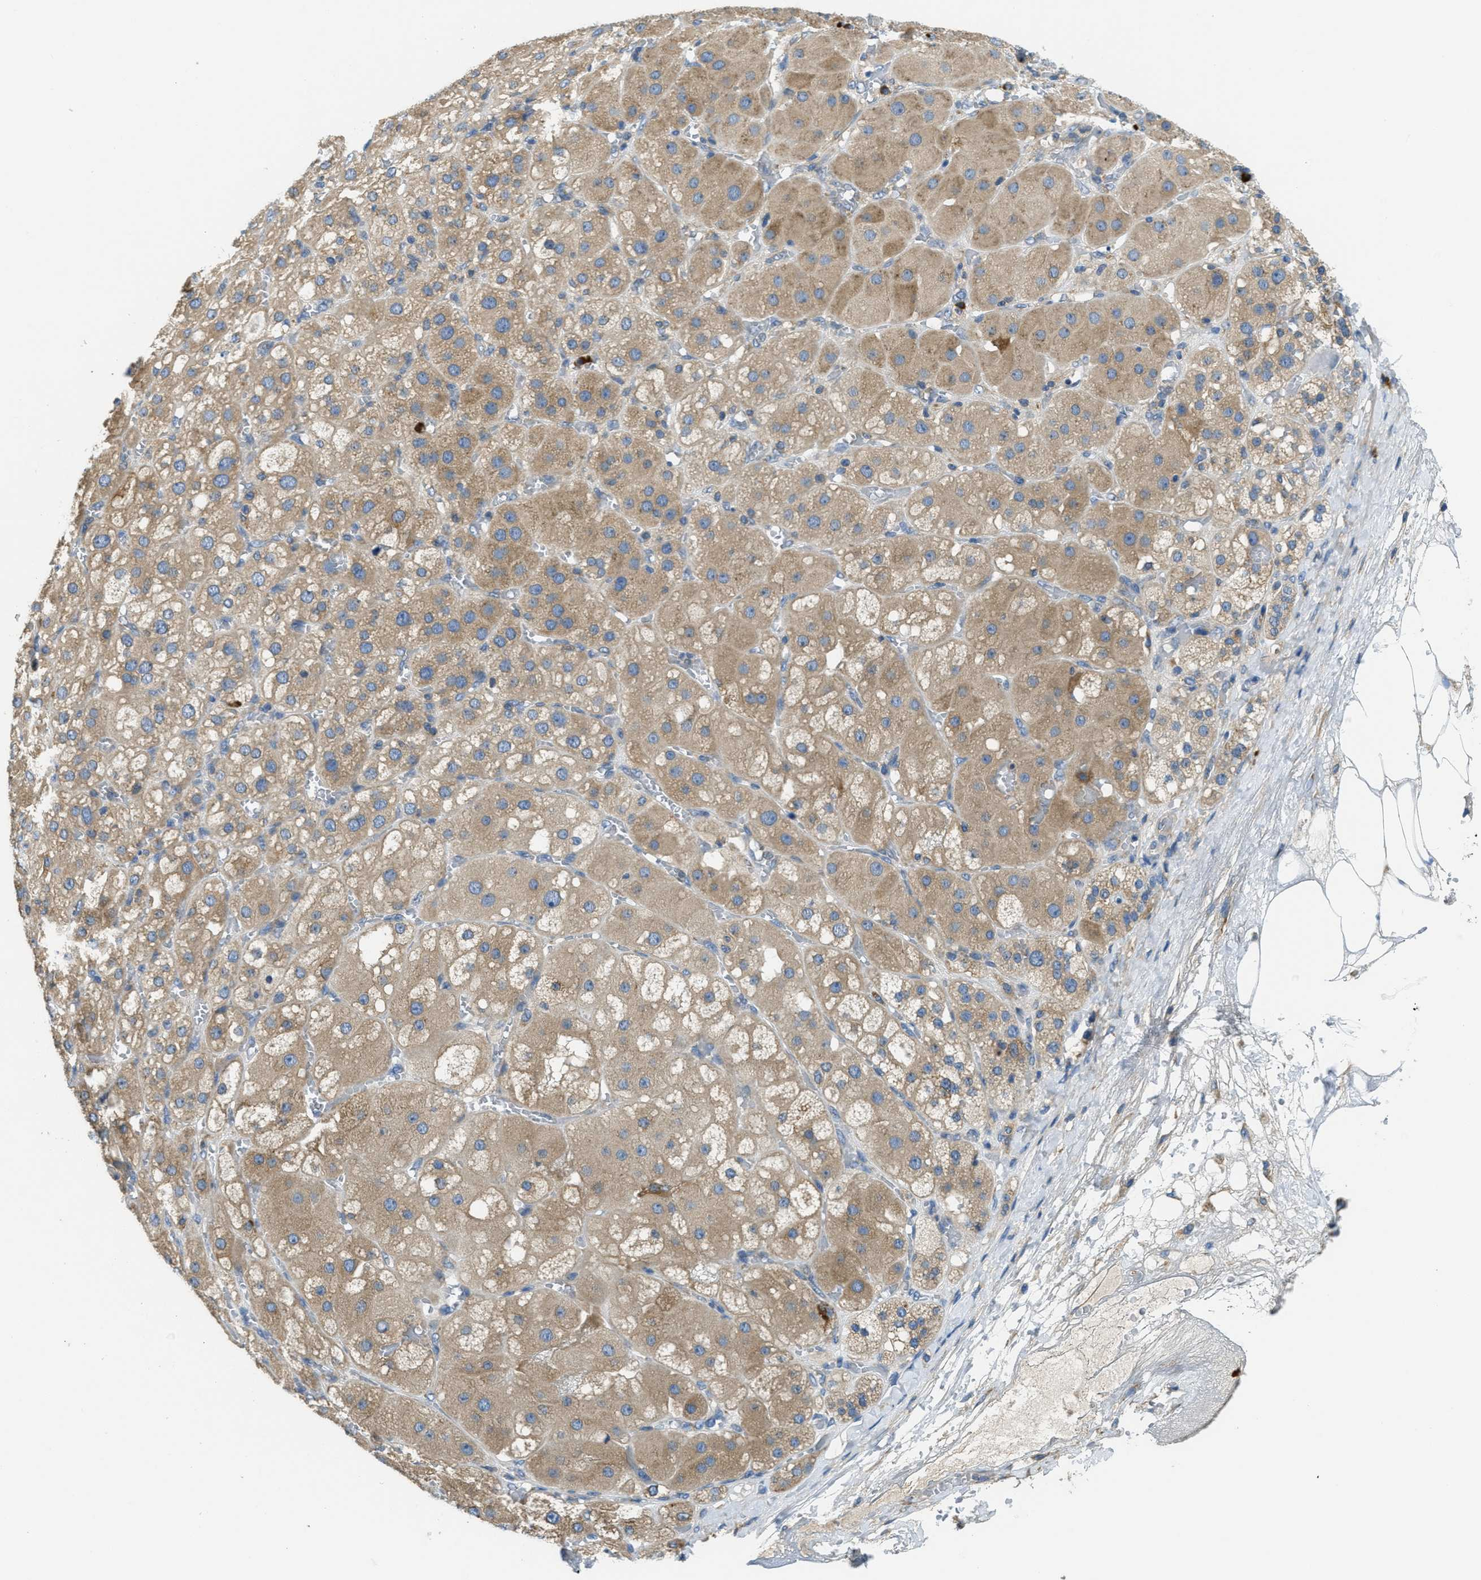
{"staining": {"intensity": "moderate", "quantity": ">75%", "location": "cytoplasmic/membranous"}, "tissue": "adrenal gland", "cell_type": "Glandular cells", "image_type": "normal", "snomed": [{"axis": "morphology", "description": "Normal tissue, NOS"}, {"axis": "topography", "description": "Adrenal gland"}], "caption": "This photomicrograph displays immunohistochemistry staining of benign adrenal gland, with medium moderate cytoplasmic/membranous staining in about >75% of glandular cells.", "gene": "SSR1", "patient": {"sex": "female", "age": 47}}